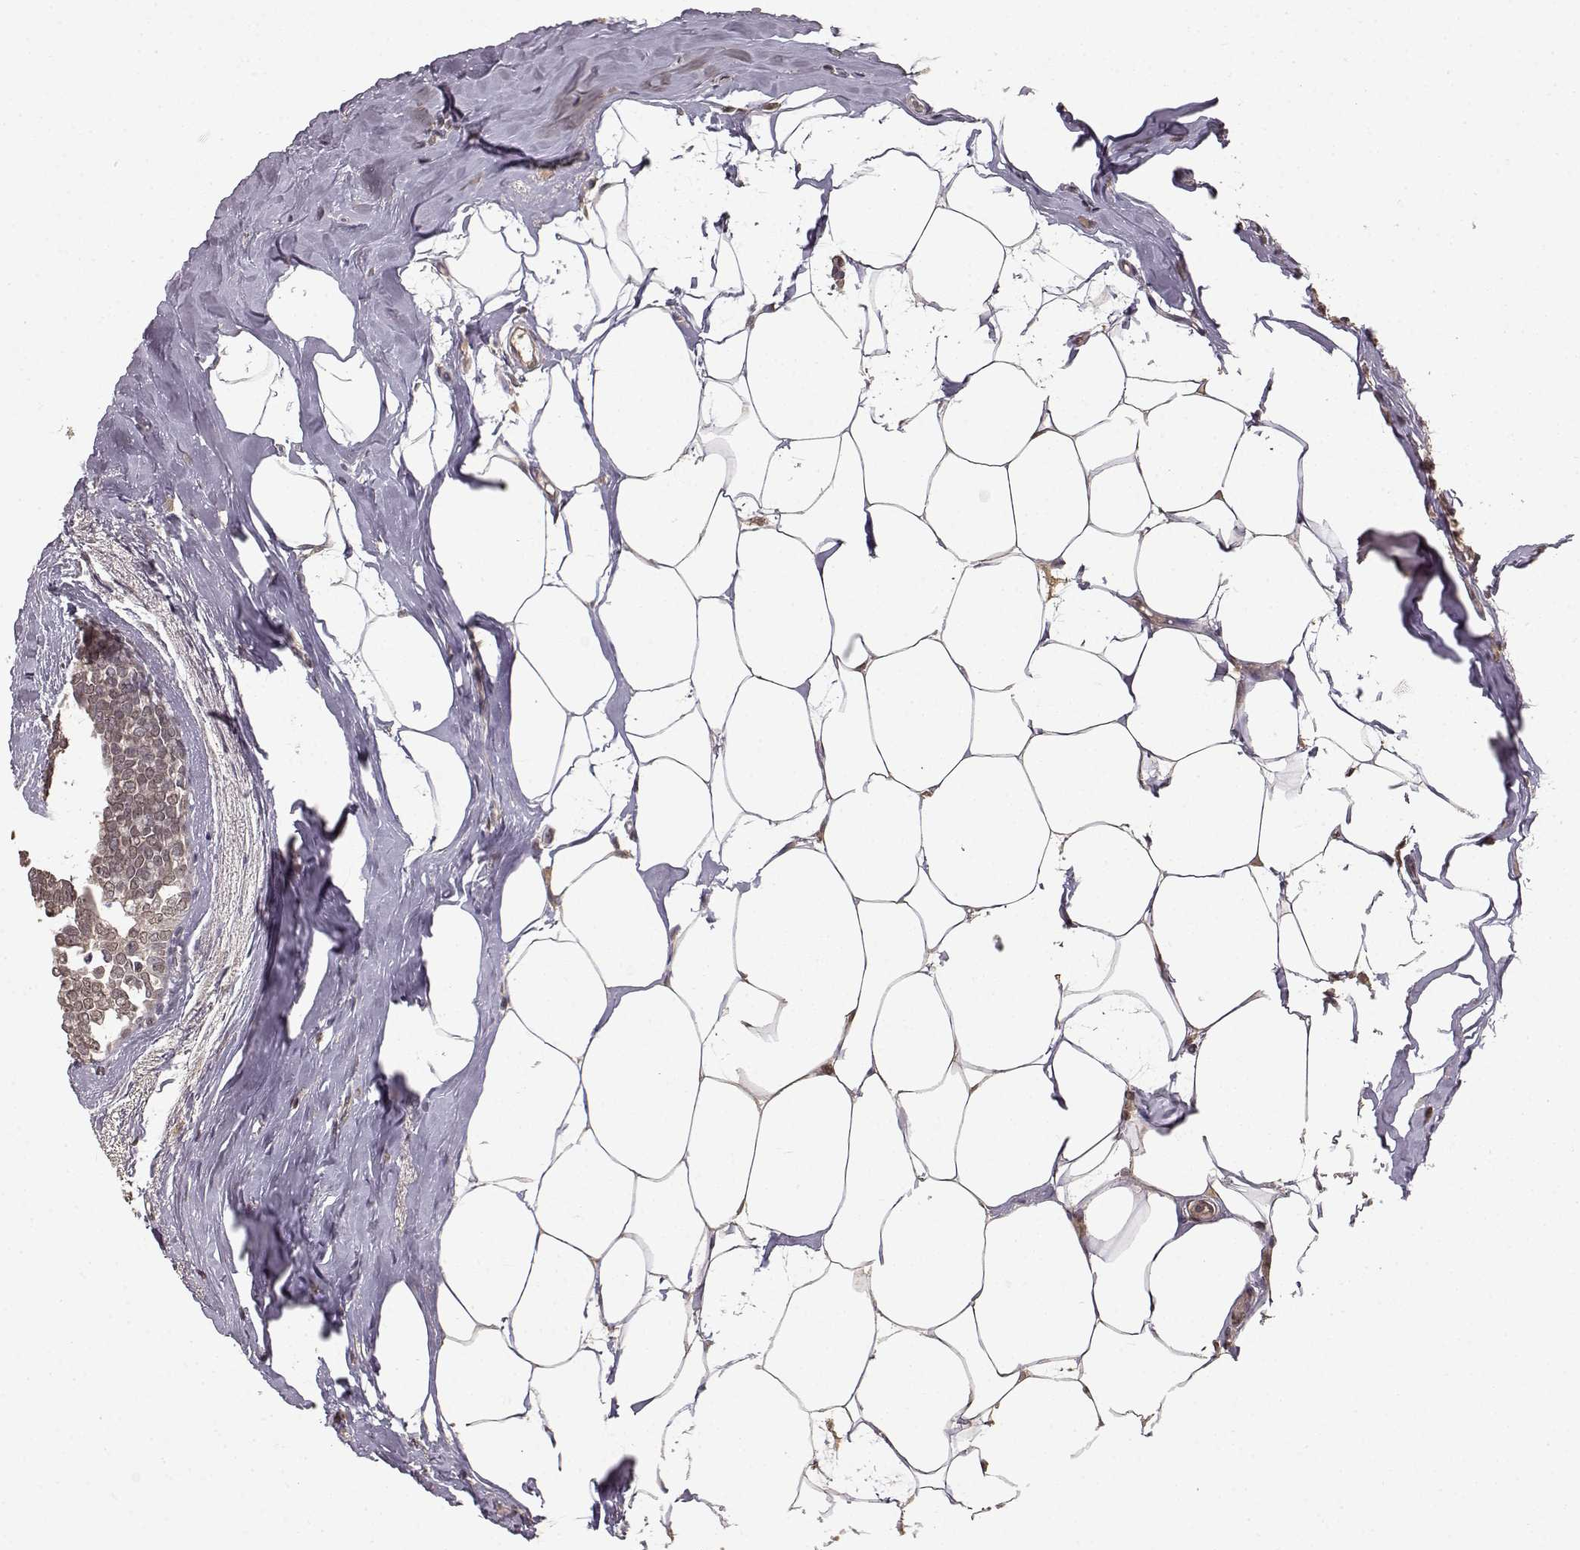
{"staining": {"intensity": "negative", "quantity": "none", "location": "none"}, "tissue": "breast cancer", "cell_type": "Tumor cells", "image_type": "cancer", "snomed": [{"axis": "morphology", "description": "Intraductal carcinoma, in situ"}, {"axis": "morphology", "description": "Duct carcinoma"}, {"axis": "morphology", "description": "Lobular carcinoma, in situ"}, {"axis": "topography", "description": "Breast"}], "caption": "Immunohistochemistry (IHC) image of human breast cancer (intraductal carcinoma,  in situ) stained for a protein (brown), which shows no staining in tumor cells.", "gene": "NTRK2", "patient": {"sex": "female", "age": 44}}